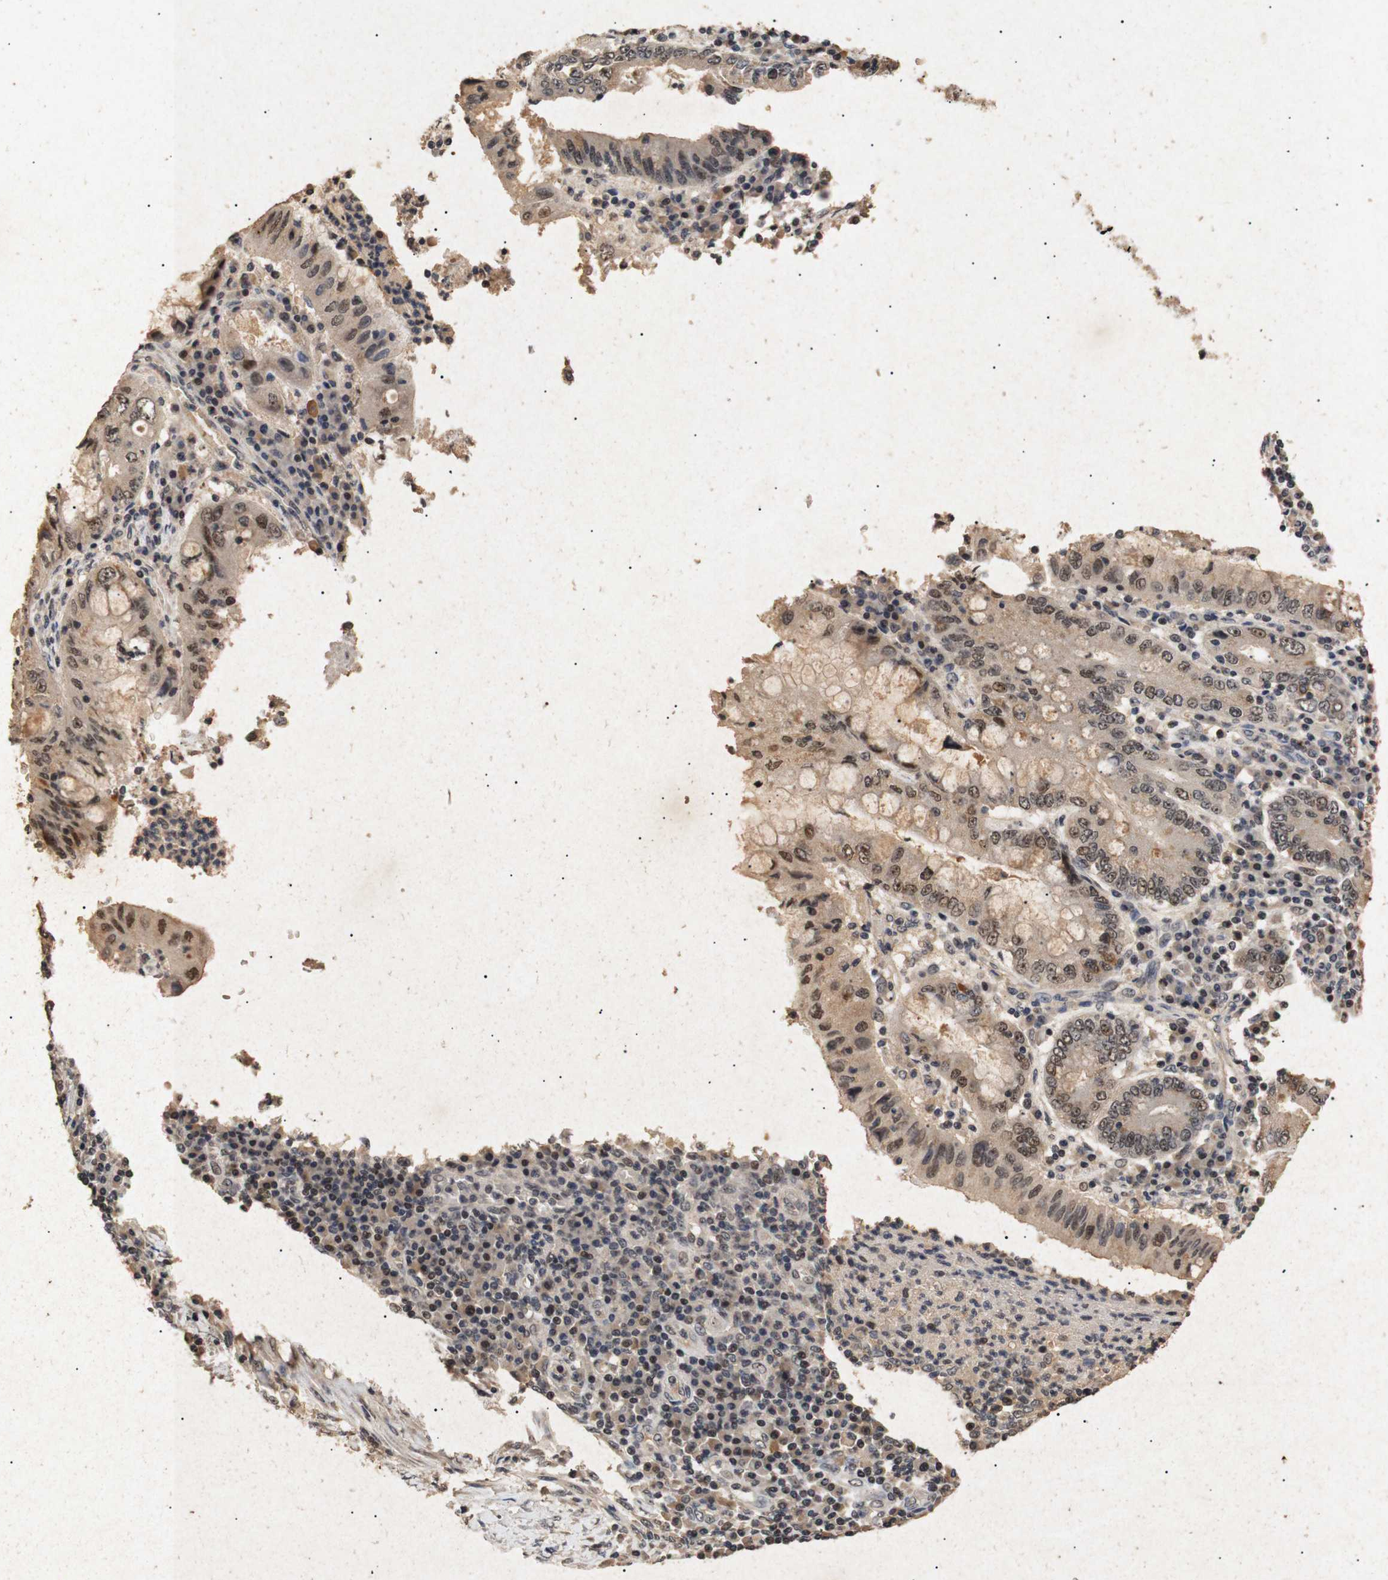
{"staining": {"intensity": "moderate", "quantity": ">75%", "location": "cytoplasmic/membranous,nuclear"}, "tissue": "stomach cancer", "cell_type": "Tumor cells", "image_type": "cancer", "snomed": [{"axis": "morphology", "description": "Normal tissue, NOS"}, {"axis": "morphology", "description": "Adenocarcinoma, NOS"}, {"axis": "topography", "description": "Esophagus"}, {"axis": "topography", "description": "Stomach, upper"}, {"axis": "topography", "description": "Peripheral nerve tissue"}], "caption": "IHC of stomach adenocarcinoma reveals medium levels of moderate cytoplasmic/membranous and nuclear positivity in about >75% of tumor cells.", "gene": "PARN", "patient": {"sex": "male", "age": 62}}